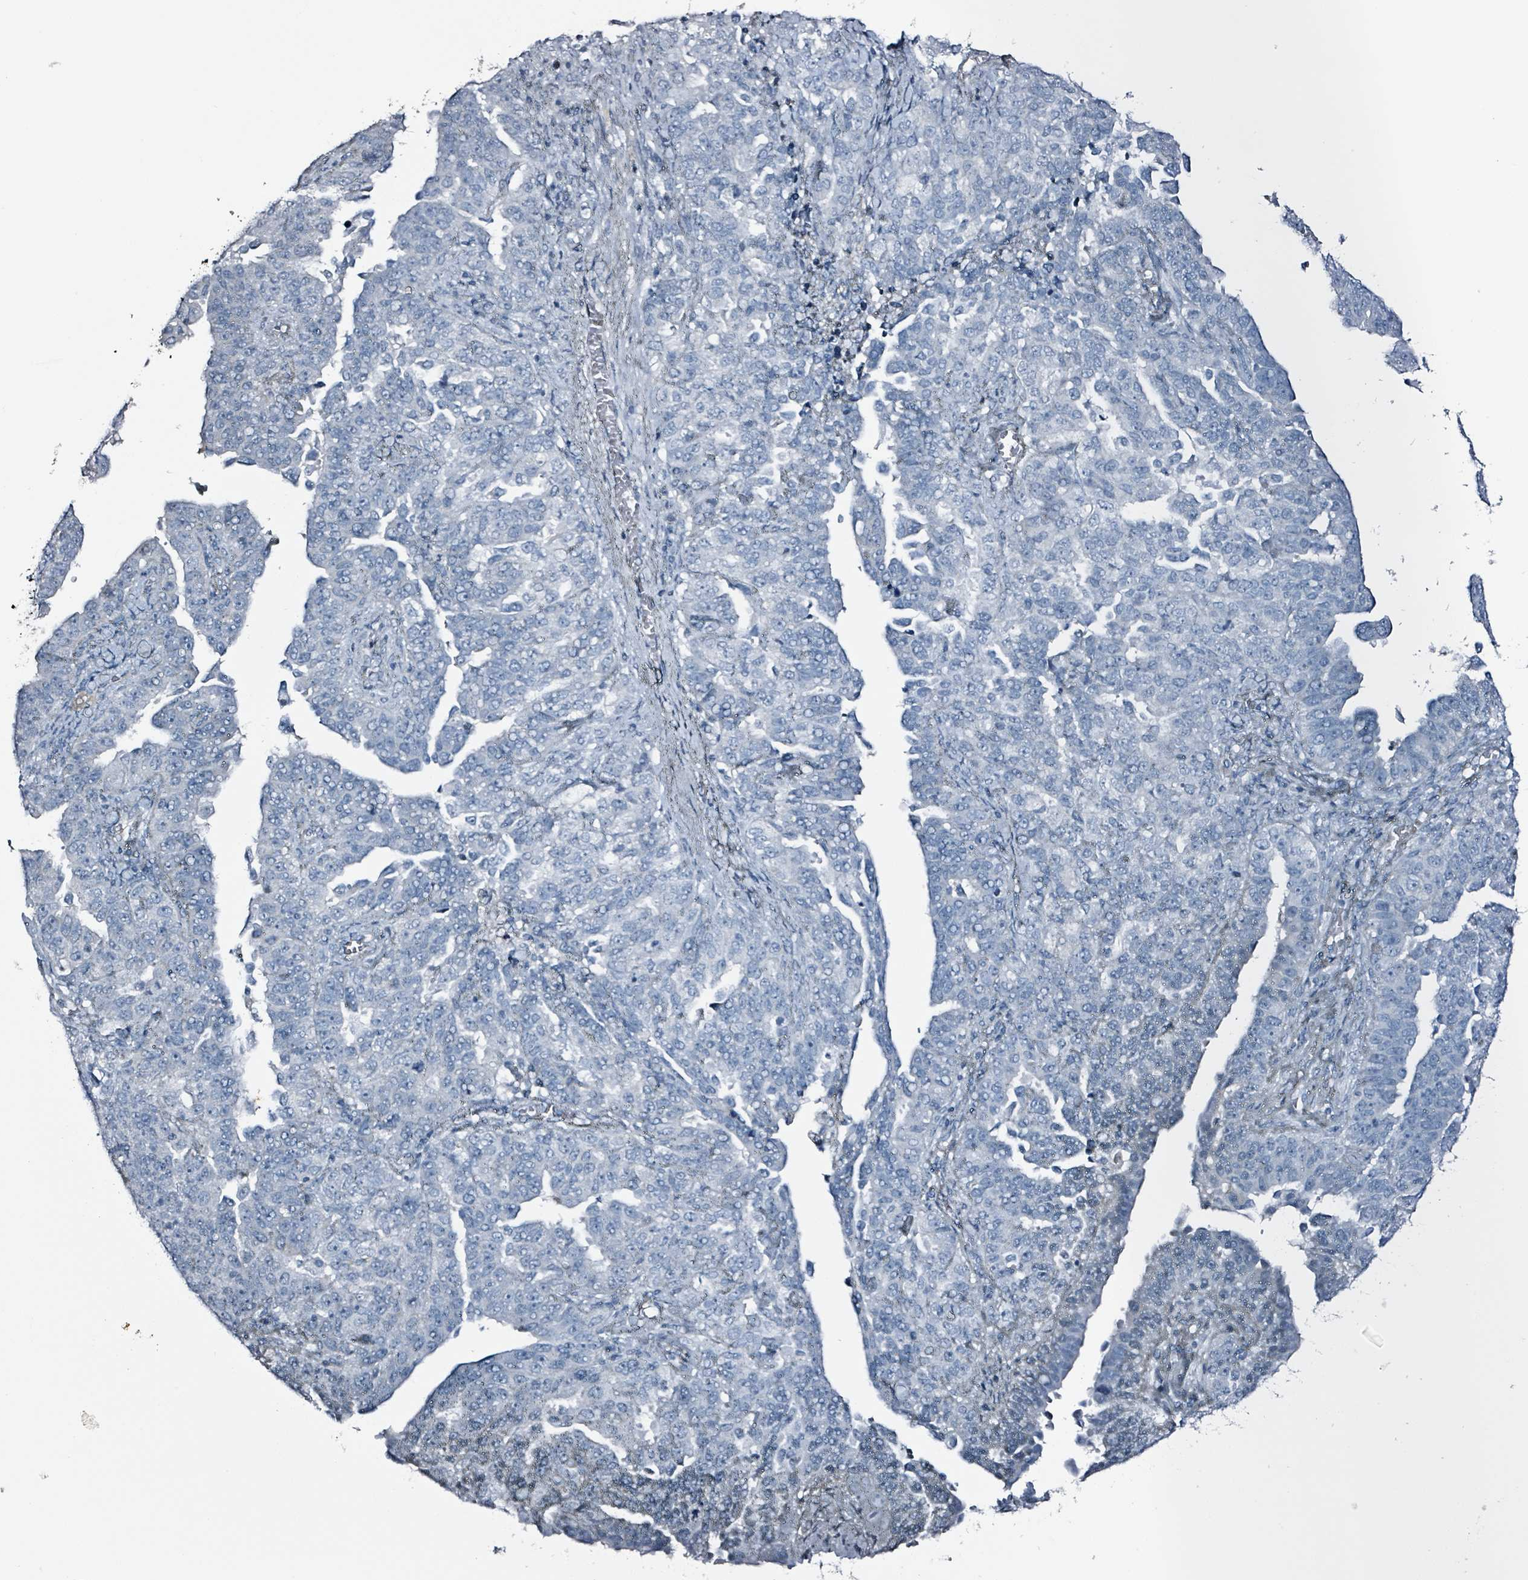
{"staining": {"intensity": "negative", "quantity": "none", "location": "none"}, "tissue": "ovarian cancer", "cell_type": "Tumor cells", "image_type": "cancer", "snomed": [{"axis": "morphology", "description": "Carcinoma, endometroid"}, {"axis": "topography", "description": "Ovary"}], "caption": "Immunohistochemical staining of human ovarian cancer reveals no significant positivity in tumor cells.", "gene": "CA9", "patient": {"sex": "female", "age": 62}}